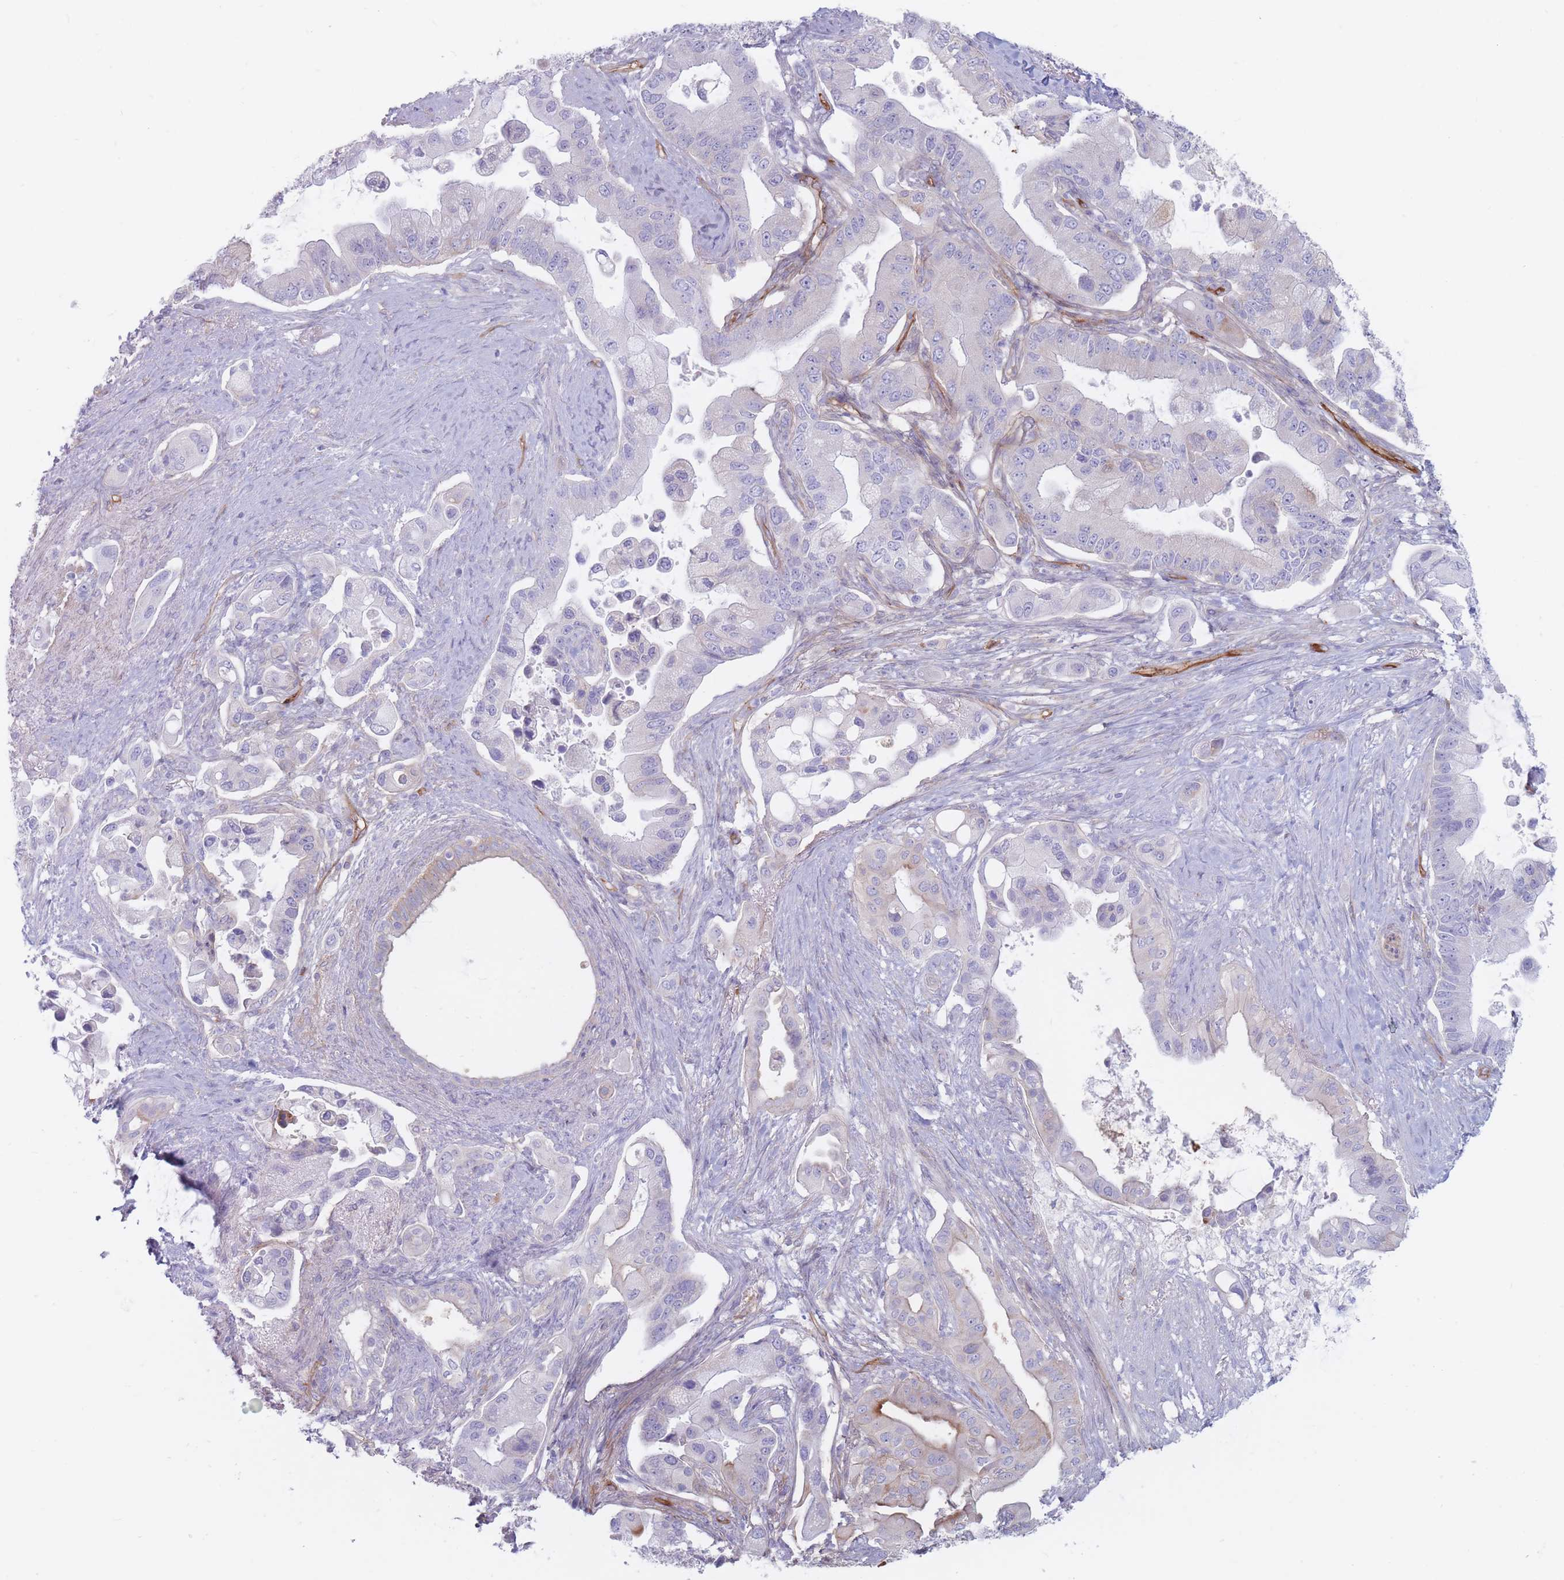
{"staining": {"intensity": "negative", "quantity": "none", "location": "none"}, "tissue": "pancreatic cancer", "cell_type": "Tumor cells", "image_type": "cancer", "snomed": [{"axis": "morphology", "description": "Adenocarcinoma, NOS"}, {"axis": "topography", "description": "Pancreas"}], "caption": "High magnification brightfield microscopy of pancreatic cancer stained with DAB (brown) and counterstained with hematoxylin (blue): tumor cells show no significant positivity.", "gene": "PLPP1", "patient": {"sex": "male", "age": 57}}